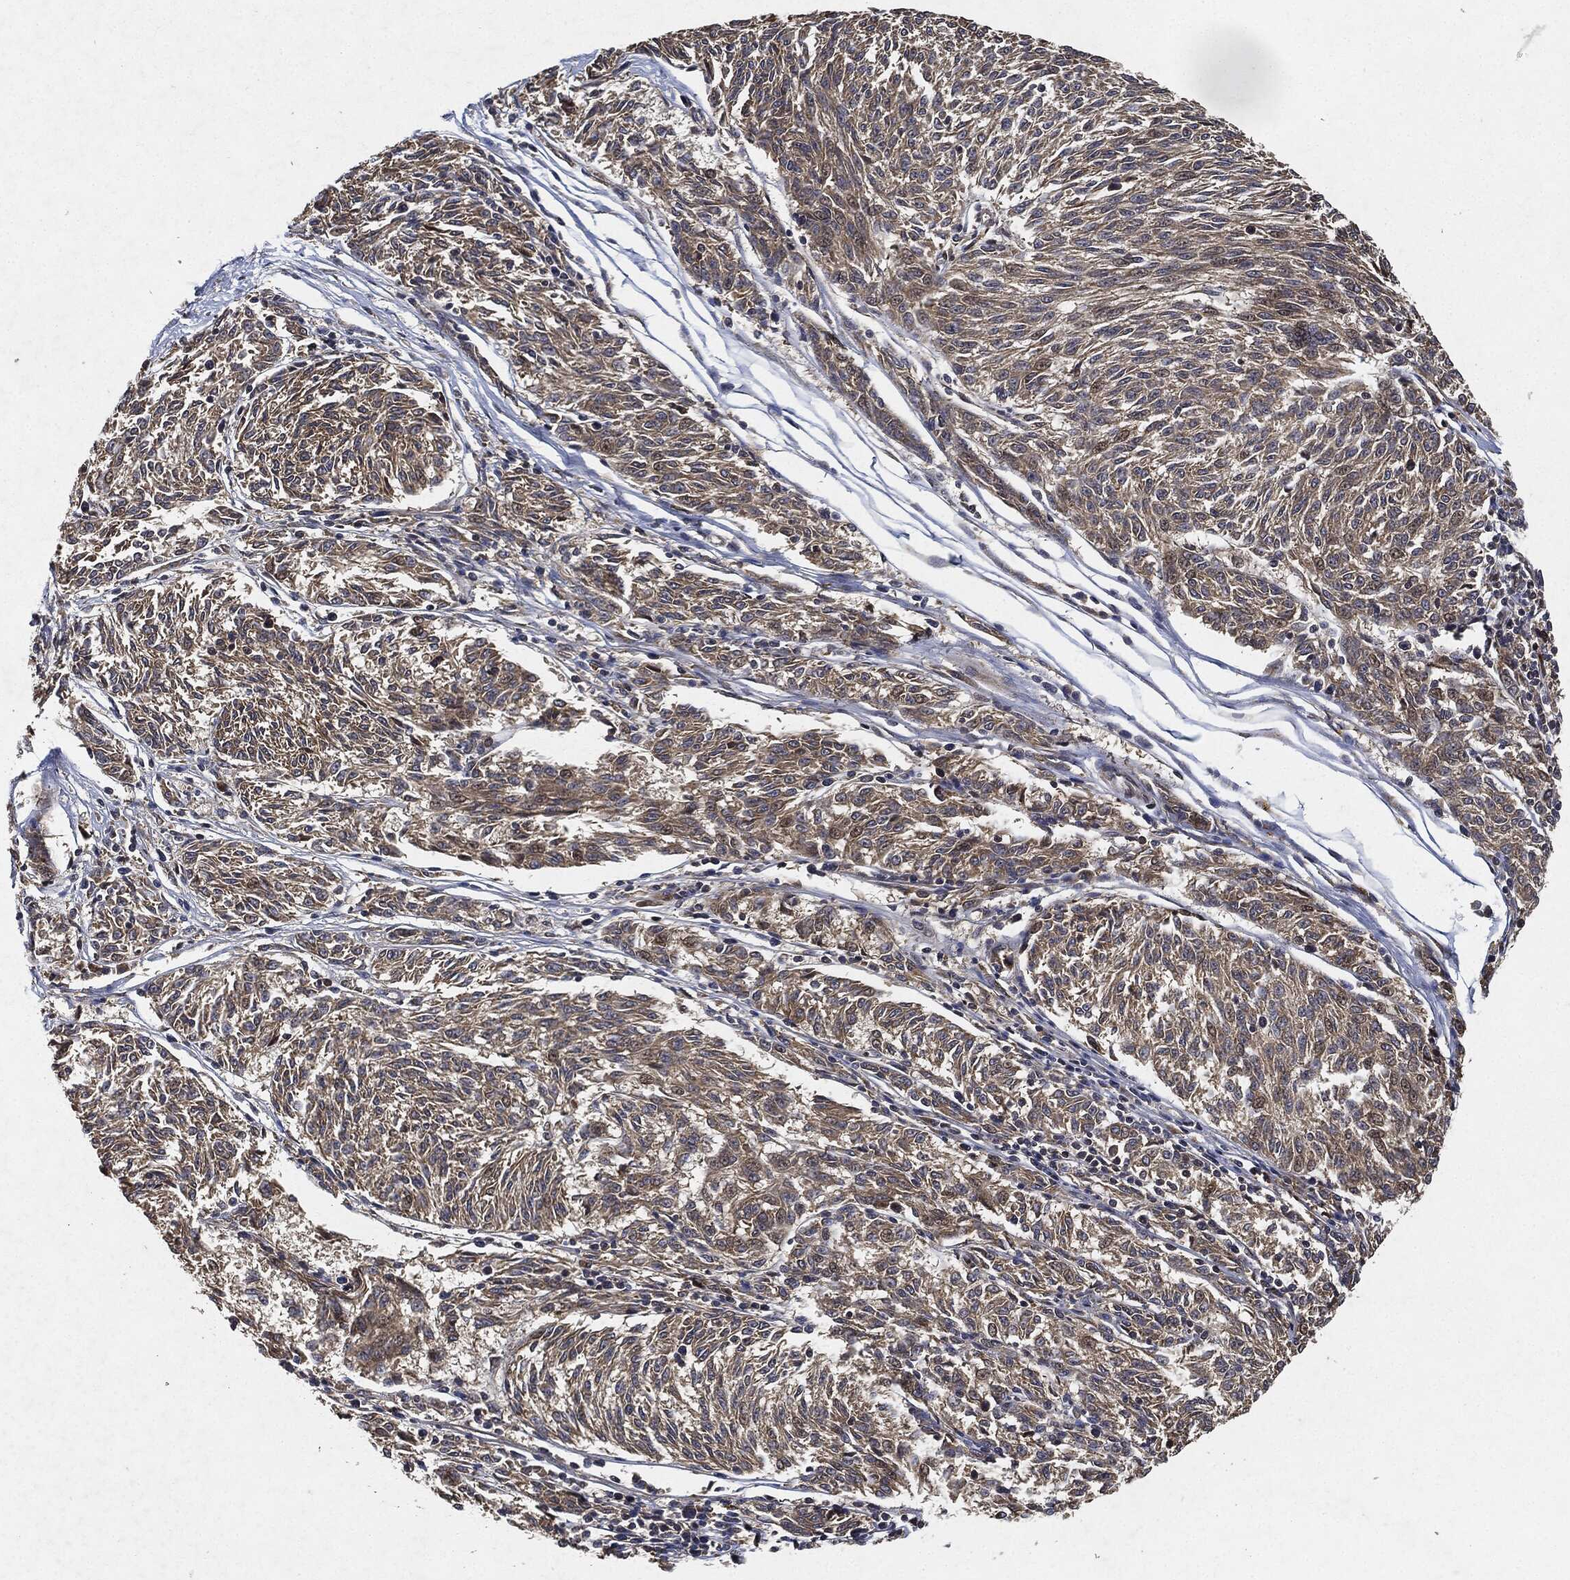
{"staining": {"intensity": "weak", "quantity": "25%-75%", "location": "cytoplasmic/membranous"}, "tissue": "melanoma", "cell_type": "Tumor cells", "image_type": "cancer", "snomed": [{"axis": "morphology", "description": "Malignant melanoma, NOS"}, {"axis": "topography", "description": "Skin"}], "caption": "IHC image of malignant melanoma stained for a protein (brown), which exhibits low levels of weak cytoplasmic/membranous staining in approximately 25%-75% of tumor cells.", "gene": "MLST8", "patient": {"sex": "female", "age": 72}}